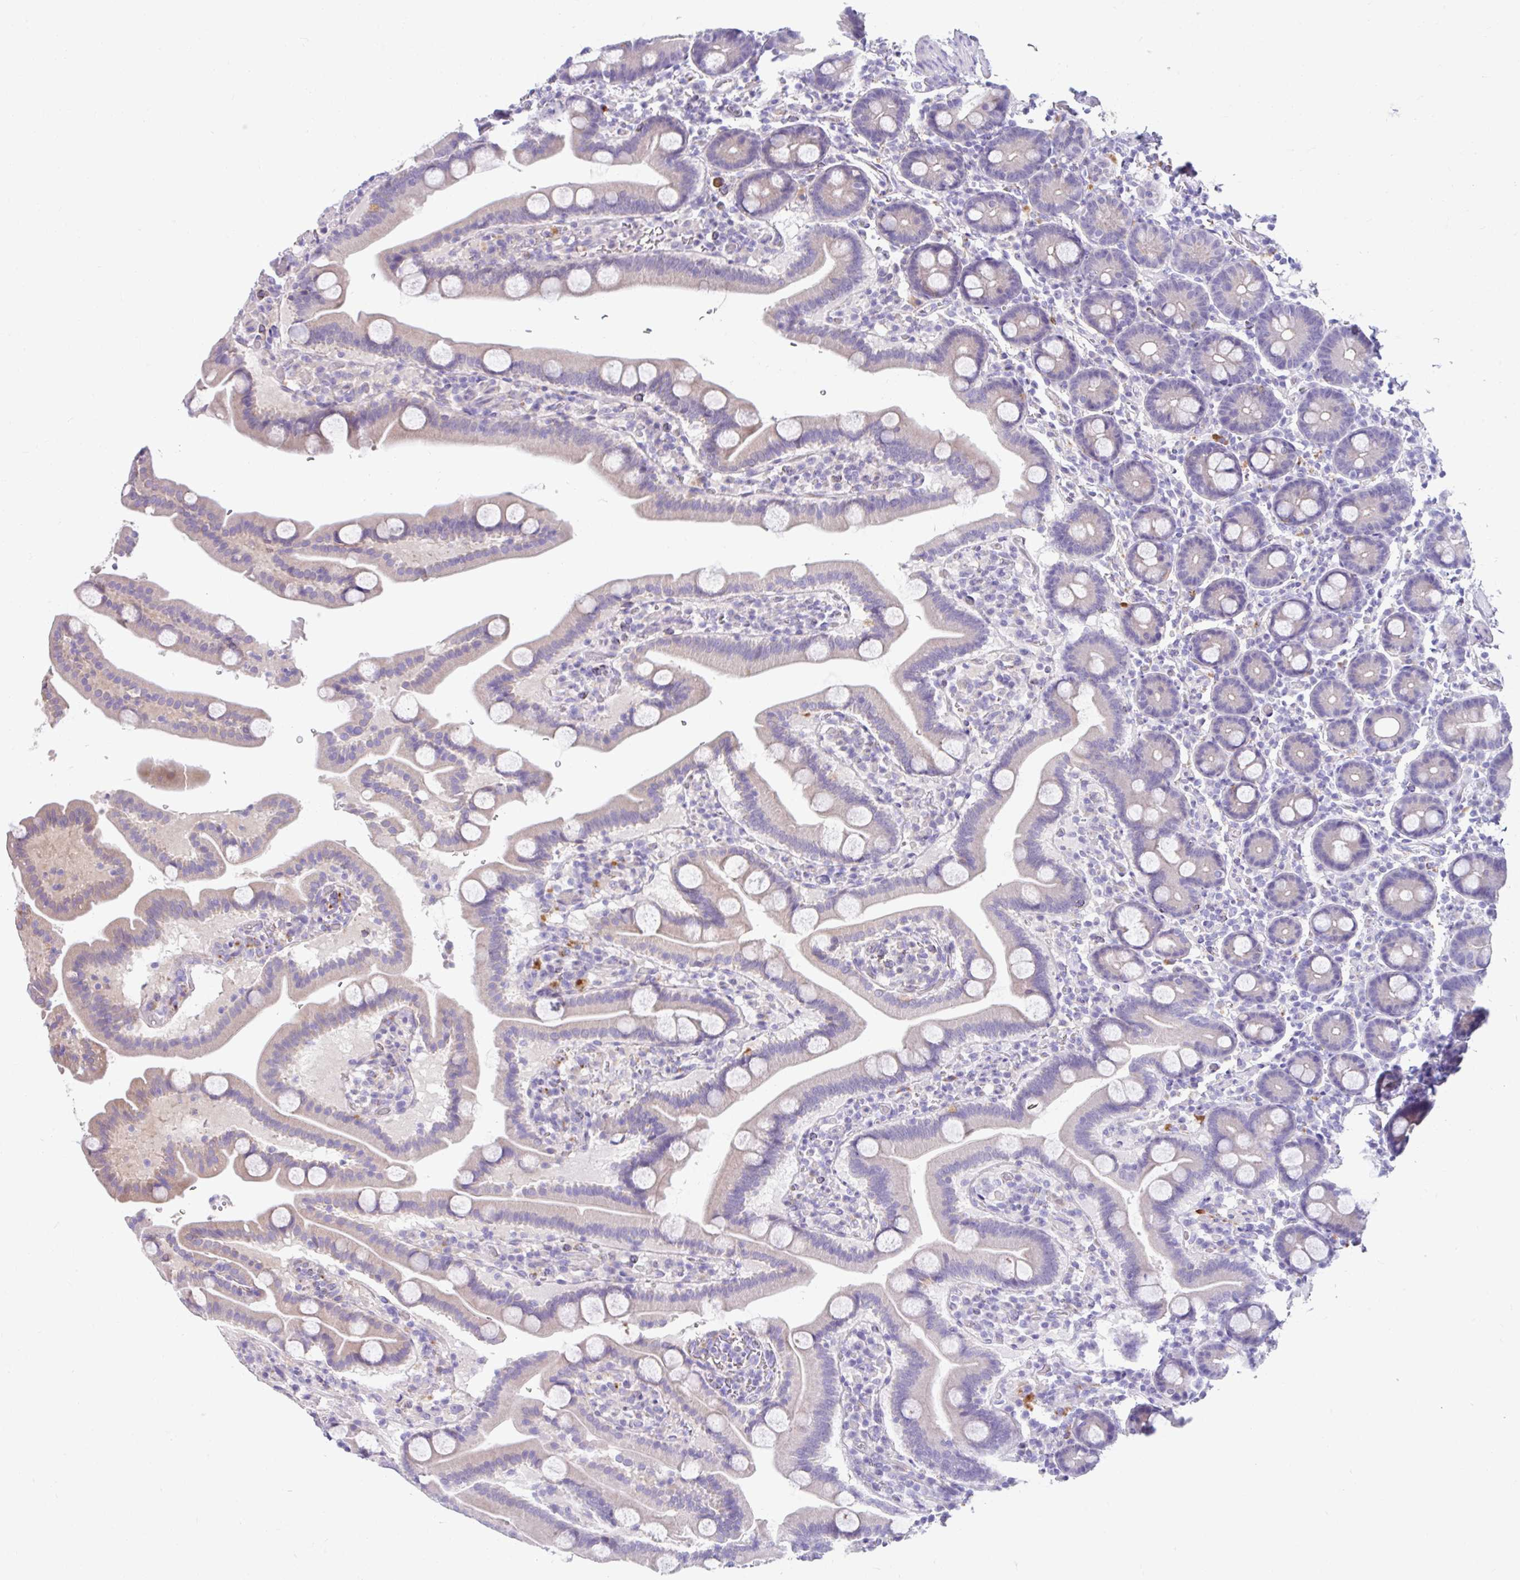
{"staining": {"intensity": "negative", "quantity": "none", "location": "none"}, "tissue": "duodenum", "cell_type": "Glandular cells", "image_type": "normal", "snomed": [{"axis": "morphology", "description": "Normal tissue, NOS"}, {"axis": "topography", "description": "Duodenum"}], "caption": "A high-resolution micrograph shows immunohistochemistry staining of normal duodenum, which displays no significant expression in glandular cells.", "gene": "ZNF33A", "patient": {"sex": "male", "age": 55}}